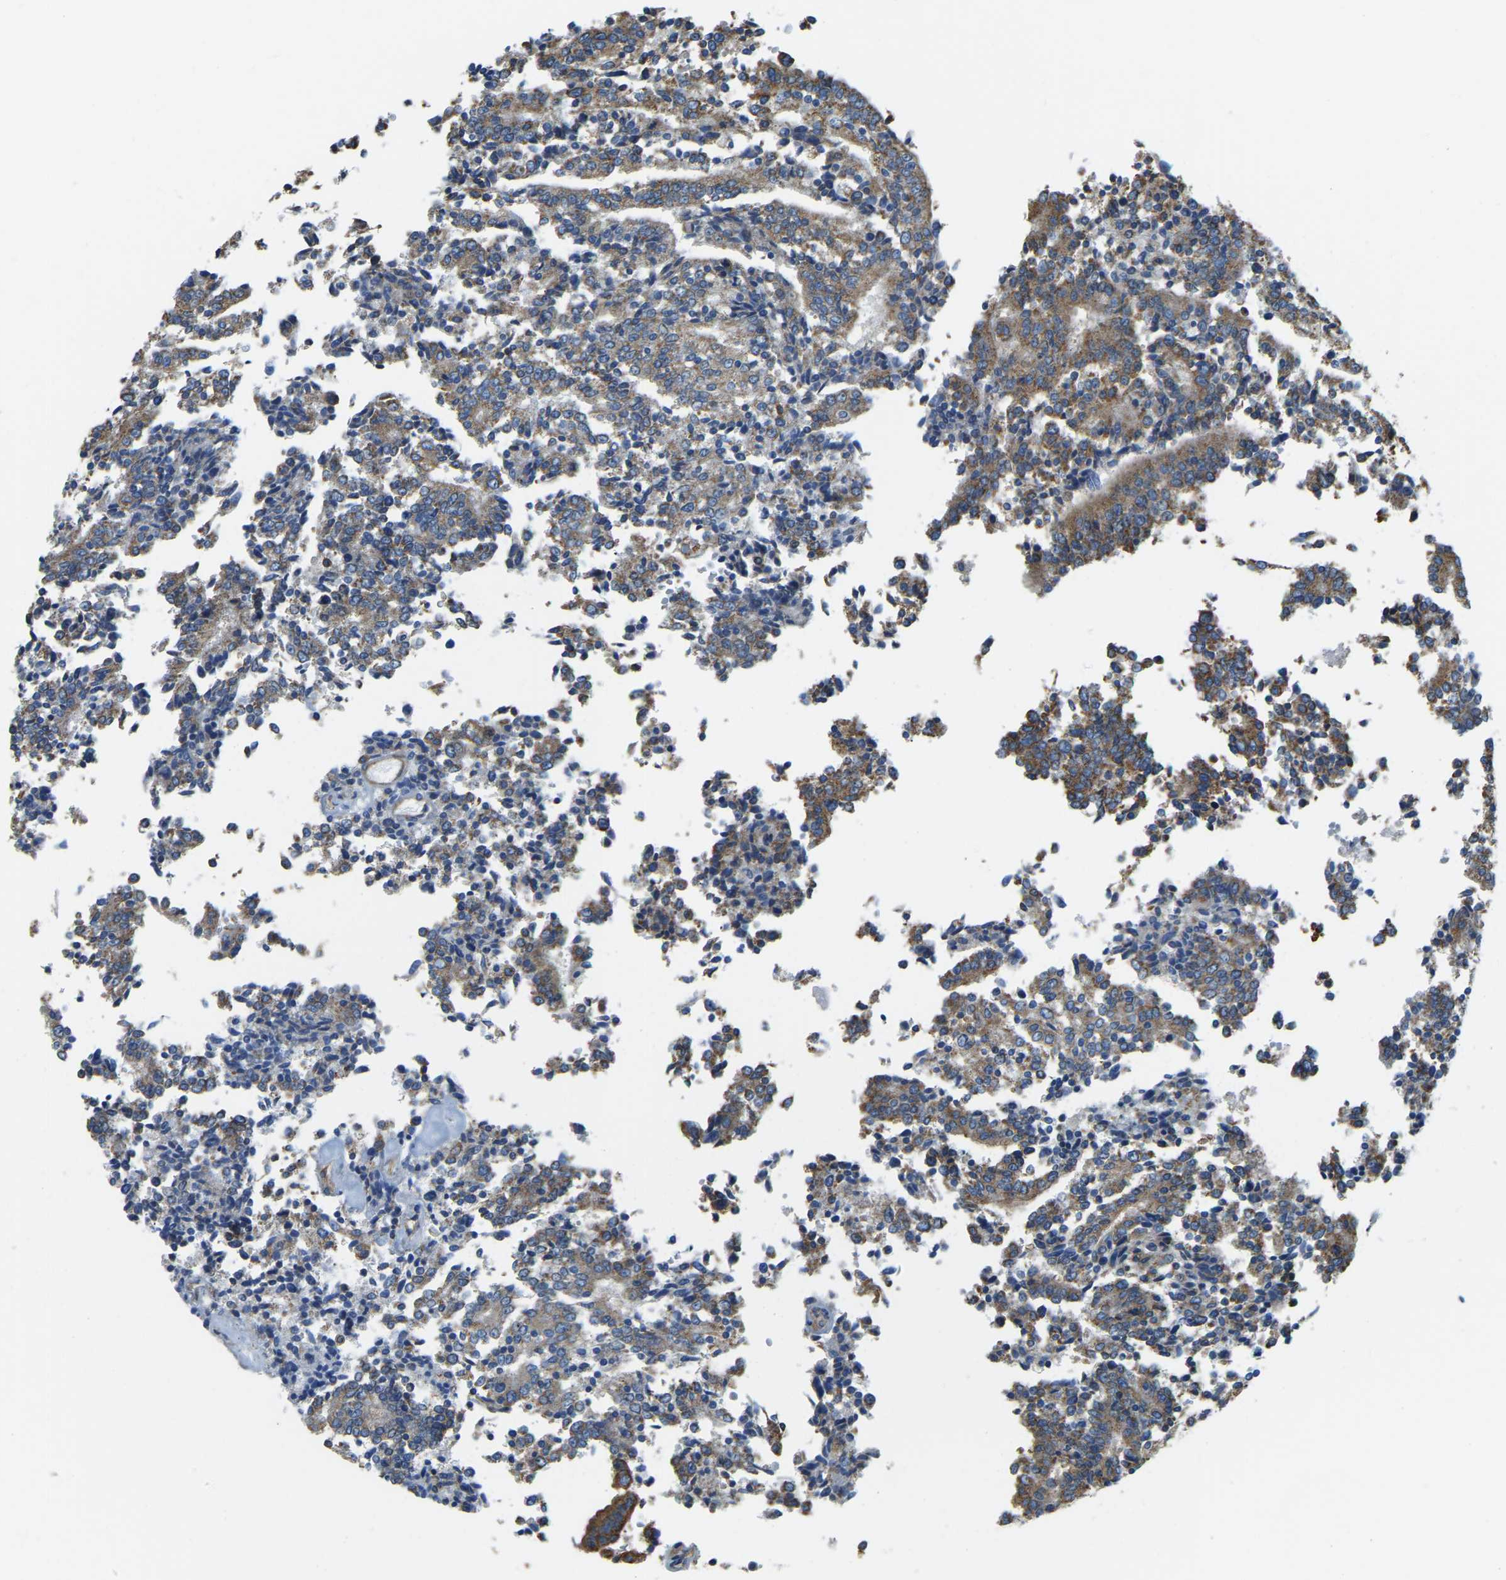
{"staining": {"intensity": "moderate", "quantity": ">75%", "location": "cytoplasmic/membranous"}, "tissue": "prostate cancer", "cell_type": "Tumor cells", "image_type": "cancer", "snomed": [{"axis": "morphology", "description": "Normal tissue, NOS"}, {"axis": "morphology", "description": "Adenocarcinoma, High grade"}, {"axis": "topography", "description": "Prostate"}, {"axis": "topography", "description": "Seminal veicle"}], "caption": "A medium amount of moderate cytoplasmic/membranous staining is present in approximately >75% of tumor cells in prostate adenocarcinoma (high-grade) tissue.", "gene": "AHNAK", "patient": {"sex": "male", "age": 55}}